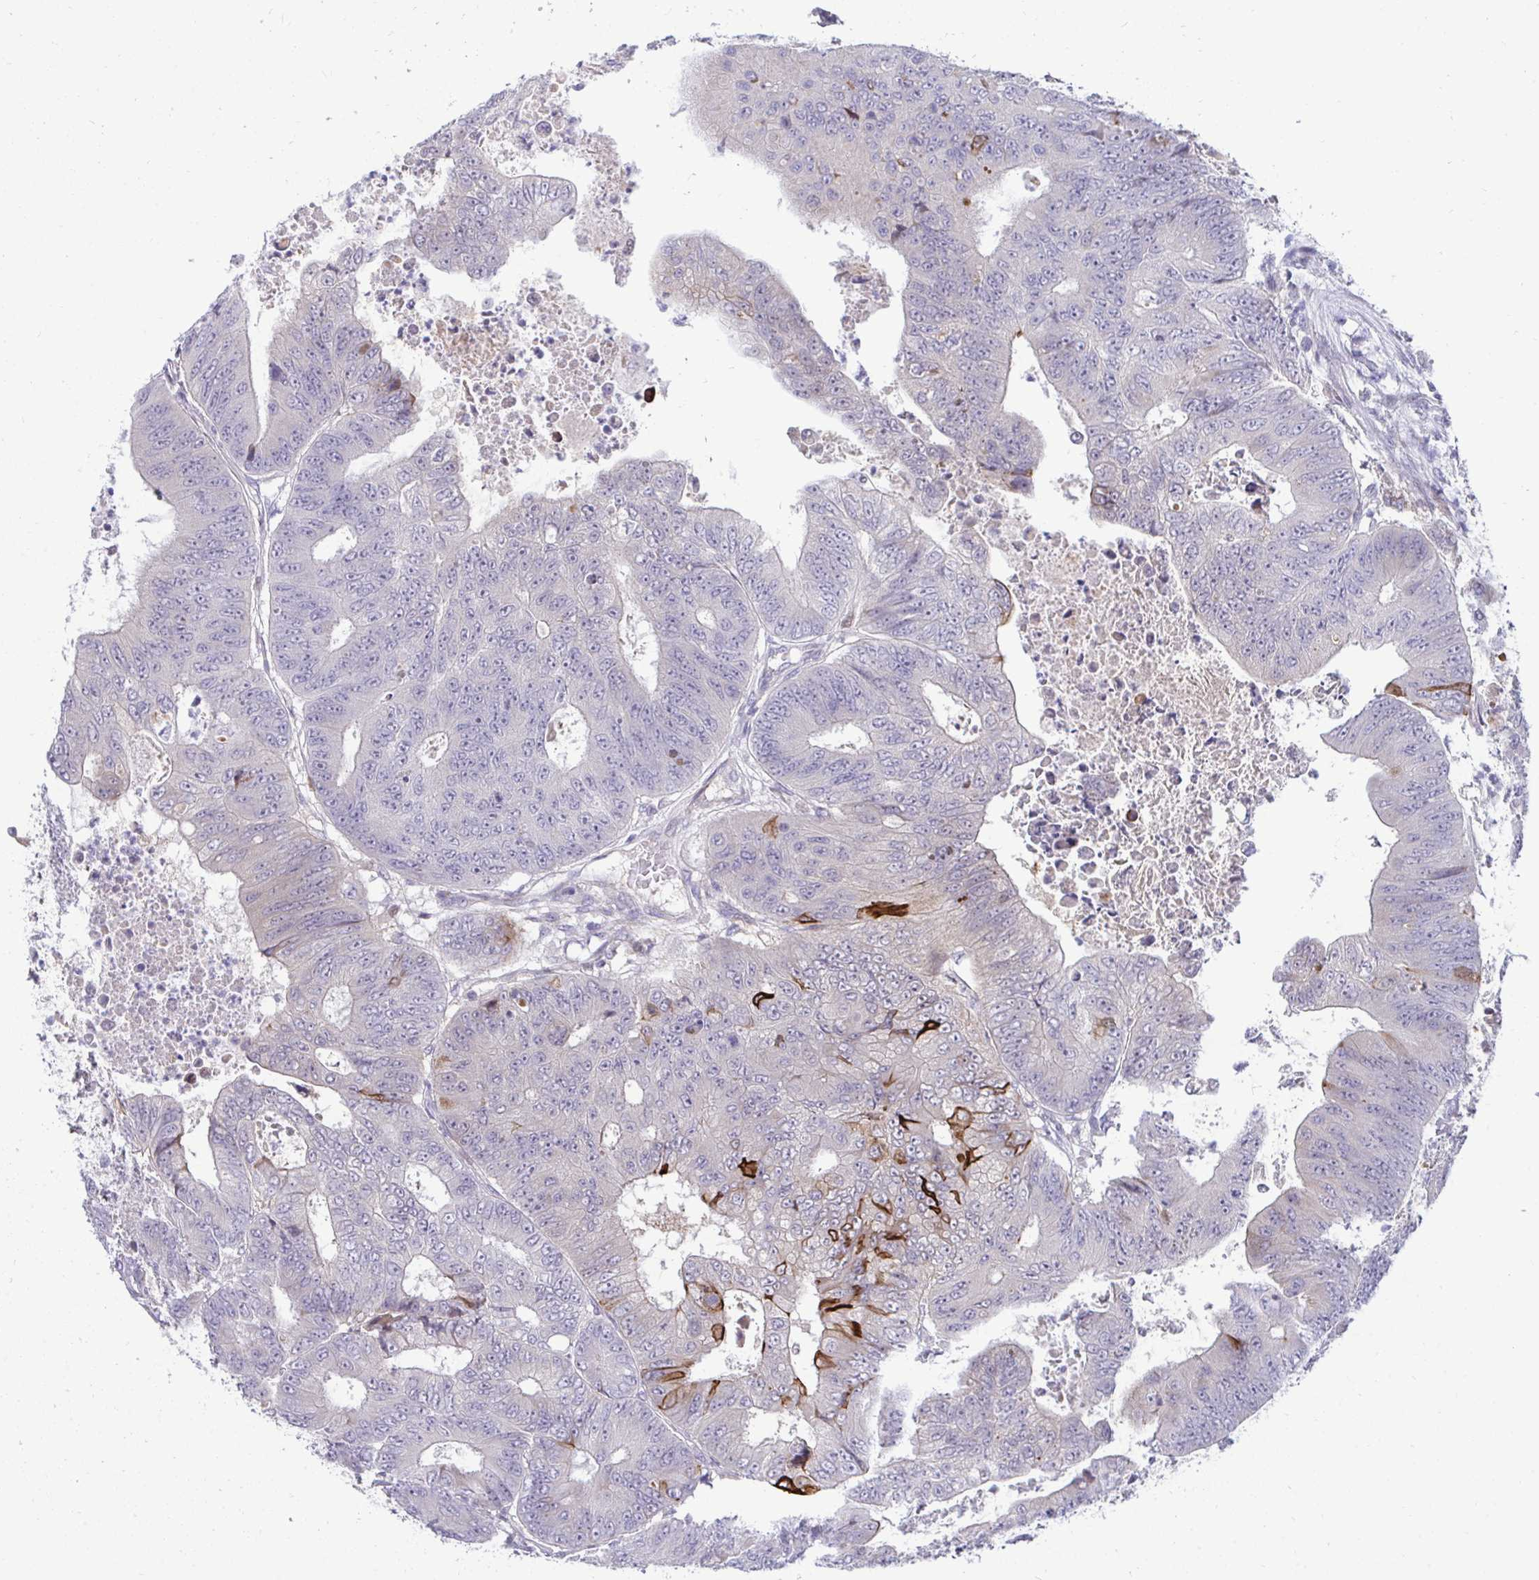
{"staining": {"intensity": "strong", "quantity": "<25%", "location": "cytoplasmic/membranous"}, "tissue": "colorectal cancer", "cell_type": "Tumor cells", "image_type": "cancer", "snomed": [{"axis": "morphology", "description": "Adenocarcinoma, NOS"}, {"axis": "topography", "description": "Colon"}], "caption": "A high-resolution image shows IHC staining of colorectal cancer, which displays strong cytoplasmic/membranous positivity in about <25% of tumor cells. (brown staining indicates protein expression, while blue staining denotes nuclei).", "gene": "EPOP", "patient": {"sex": "female", "age": 48}}